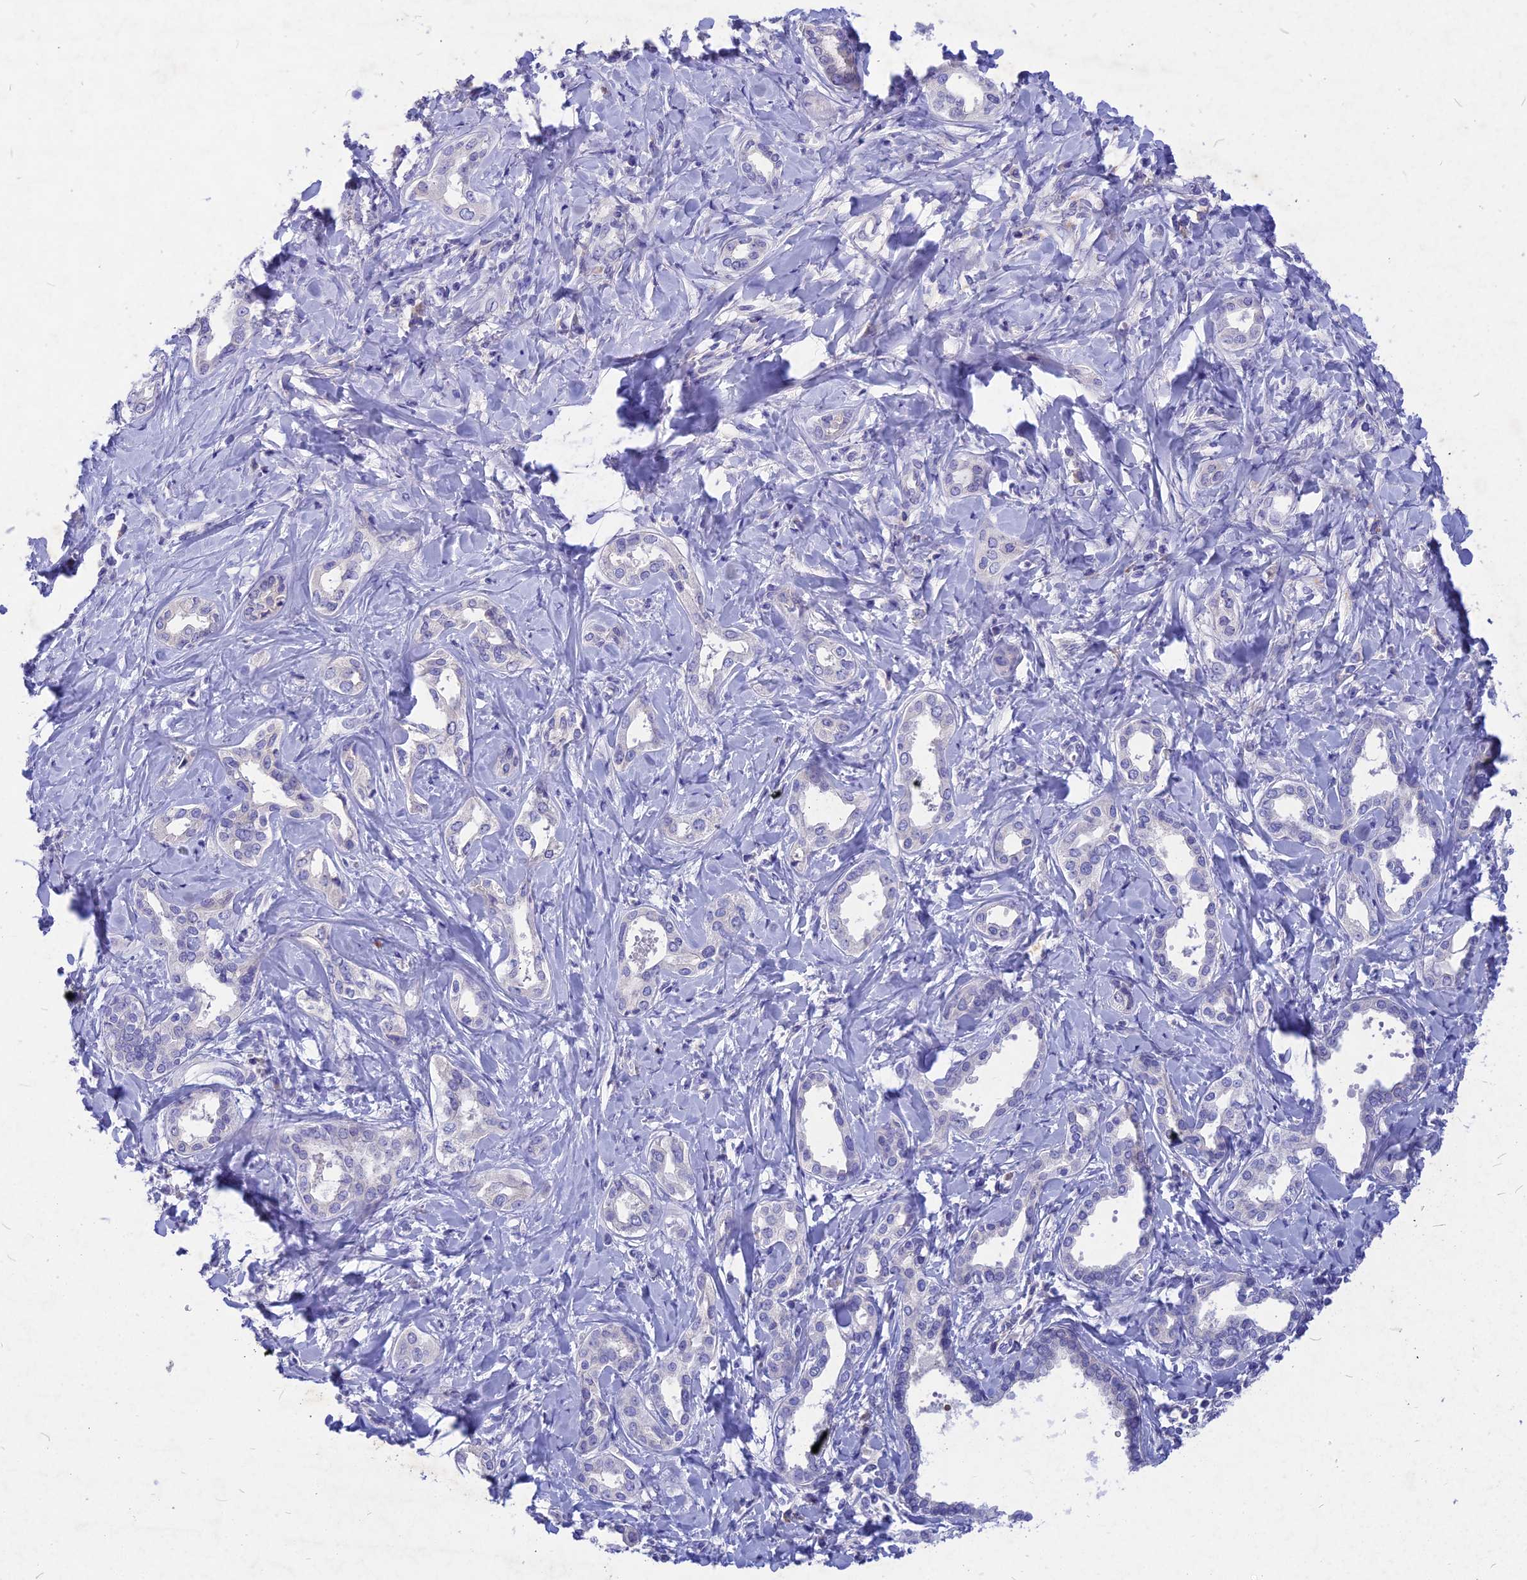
{"staining": {"intensity": "negative", "quantity": "none", "location": "none"}, "tissue": "liver cancer", "cell_type": "Tumor cells", "image_type": "cancer", "snomed": [{"axis": "morphology", "description": "Cholangiocarcinoma"}, {"axis": "topography", "description": "Liver"}], "caption": "IHC photomicrograph of human liver cholangiocarcinoma stained for a protein (brown), which displays no expression in tumor cells.", "gene": "DEFB119", "patient": {"sex": "female", "age": 77}}